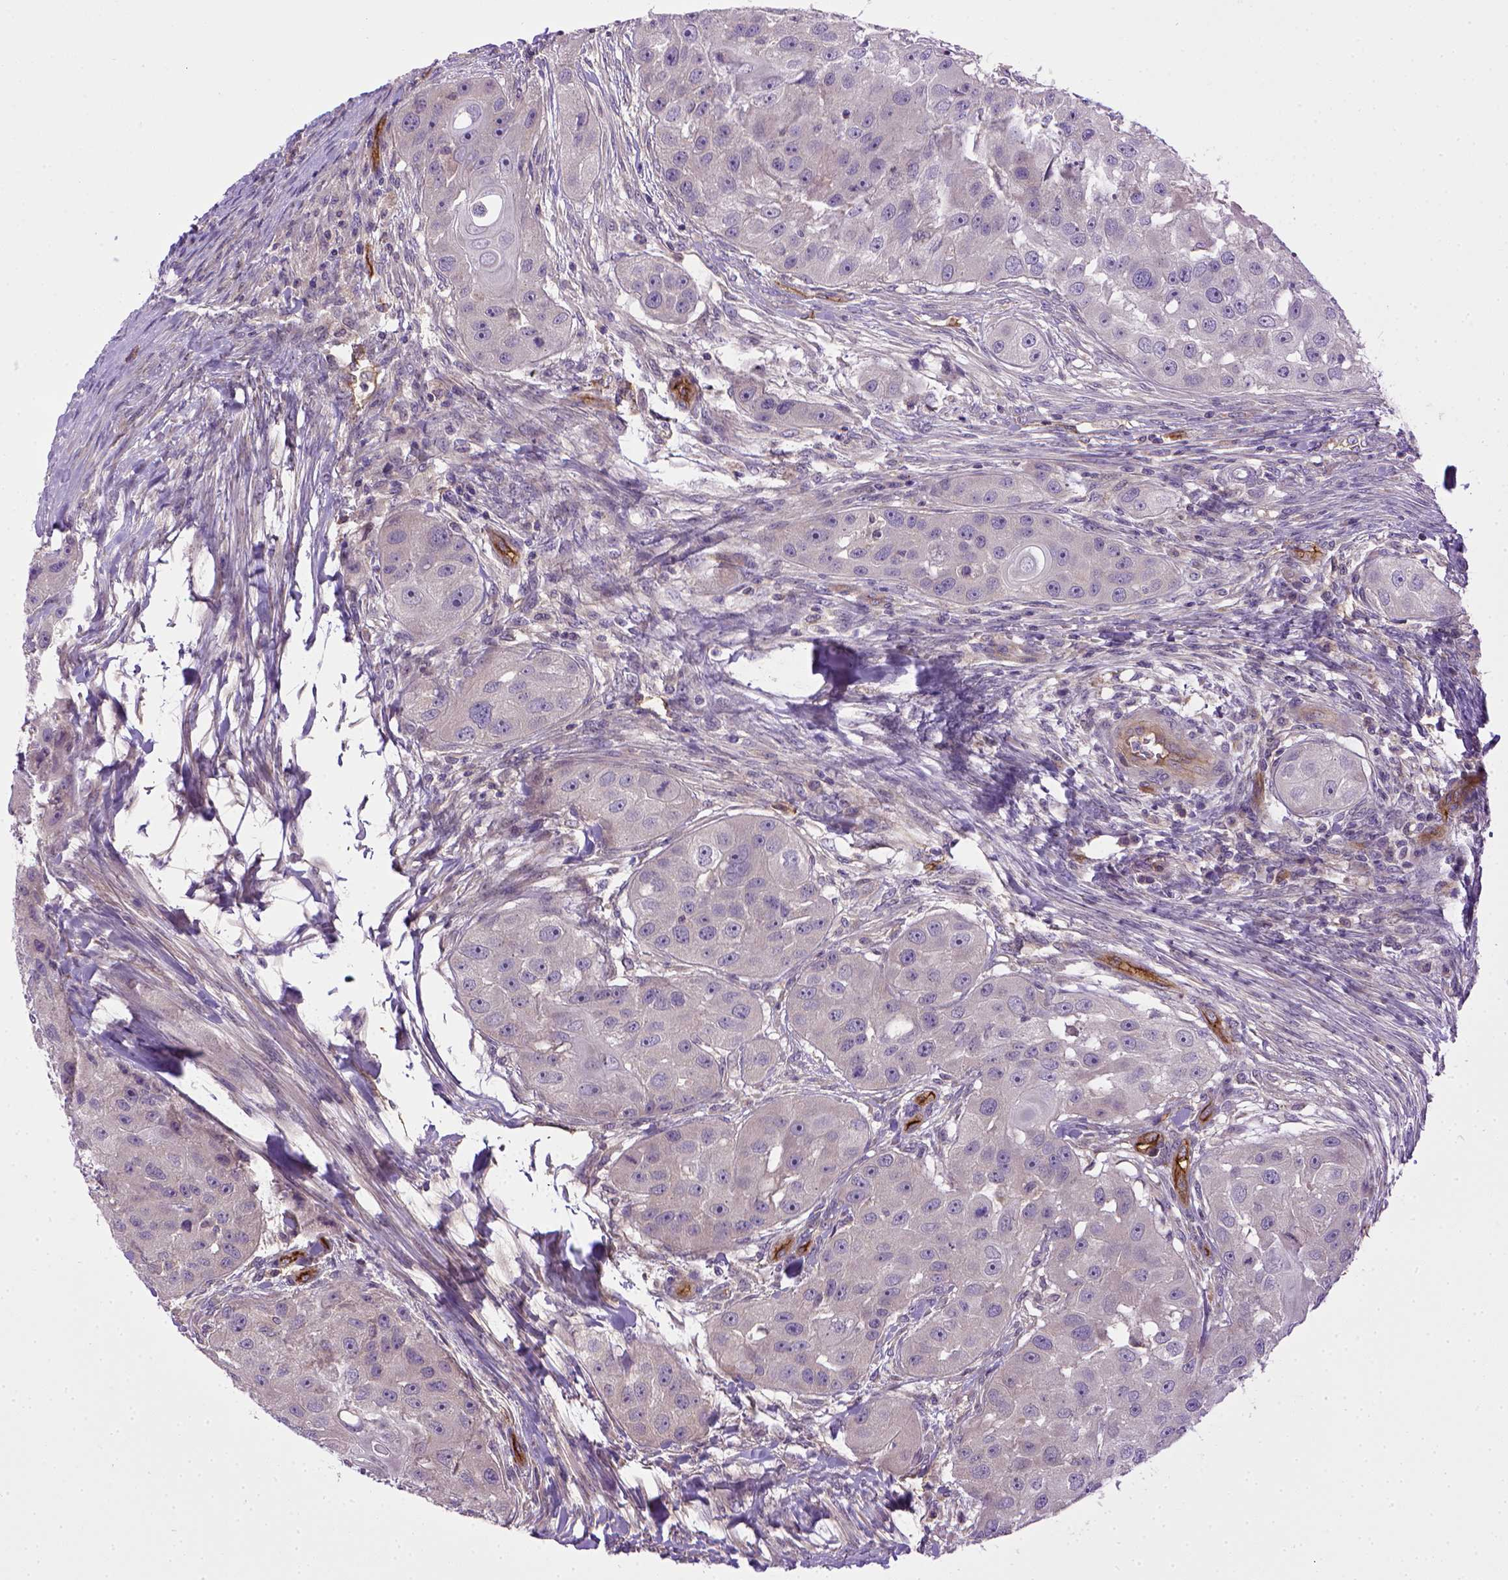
{"staining": {"intensity": "negative", "quantity": "none", "location": "none"}, "tissue": "head and neck cancer", "cell_type": "Tumor cells", "image_type": "cancer", "snomed": [{"axis": "morphology", "description": "Squamous cell carcinoma, NOS"}, {"axis": "topography", "description": "Head-Neck"}], "caption": "Tumor cells are negative for brown protein staining in head and neck squamous cell carcinoma. (Brightfield microscopy of DAB immunohistochemistry (IHC) at high magnification).", "gene": "ENG", "patient": {"sex": "male", "age": 51}}